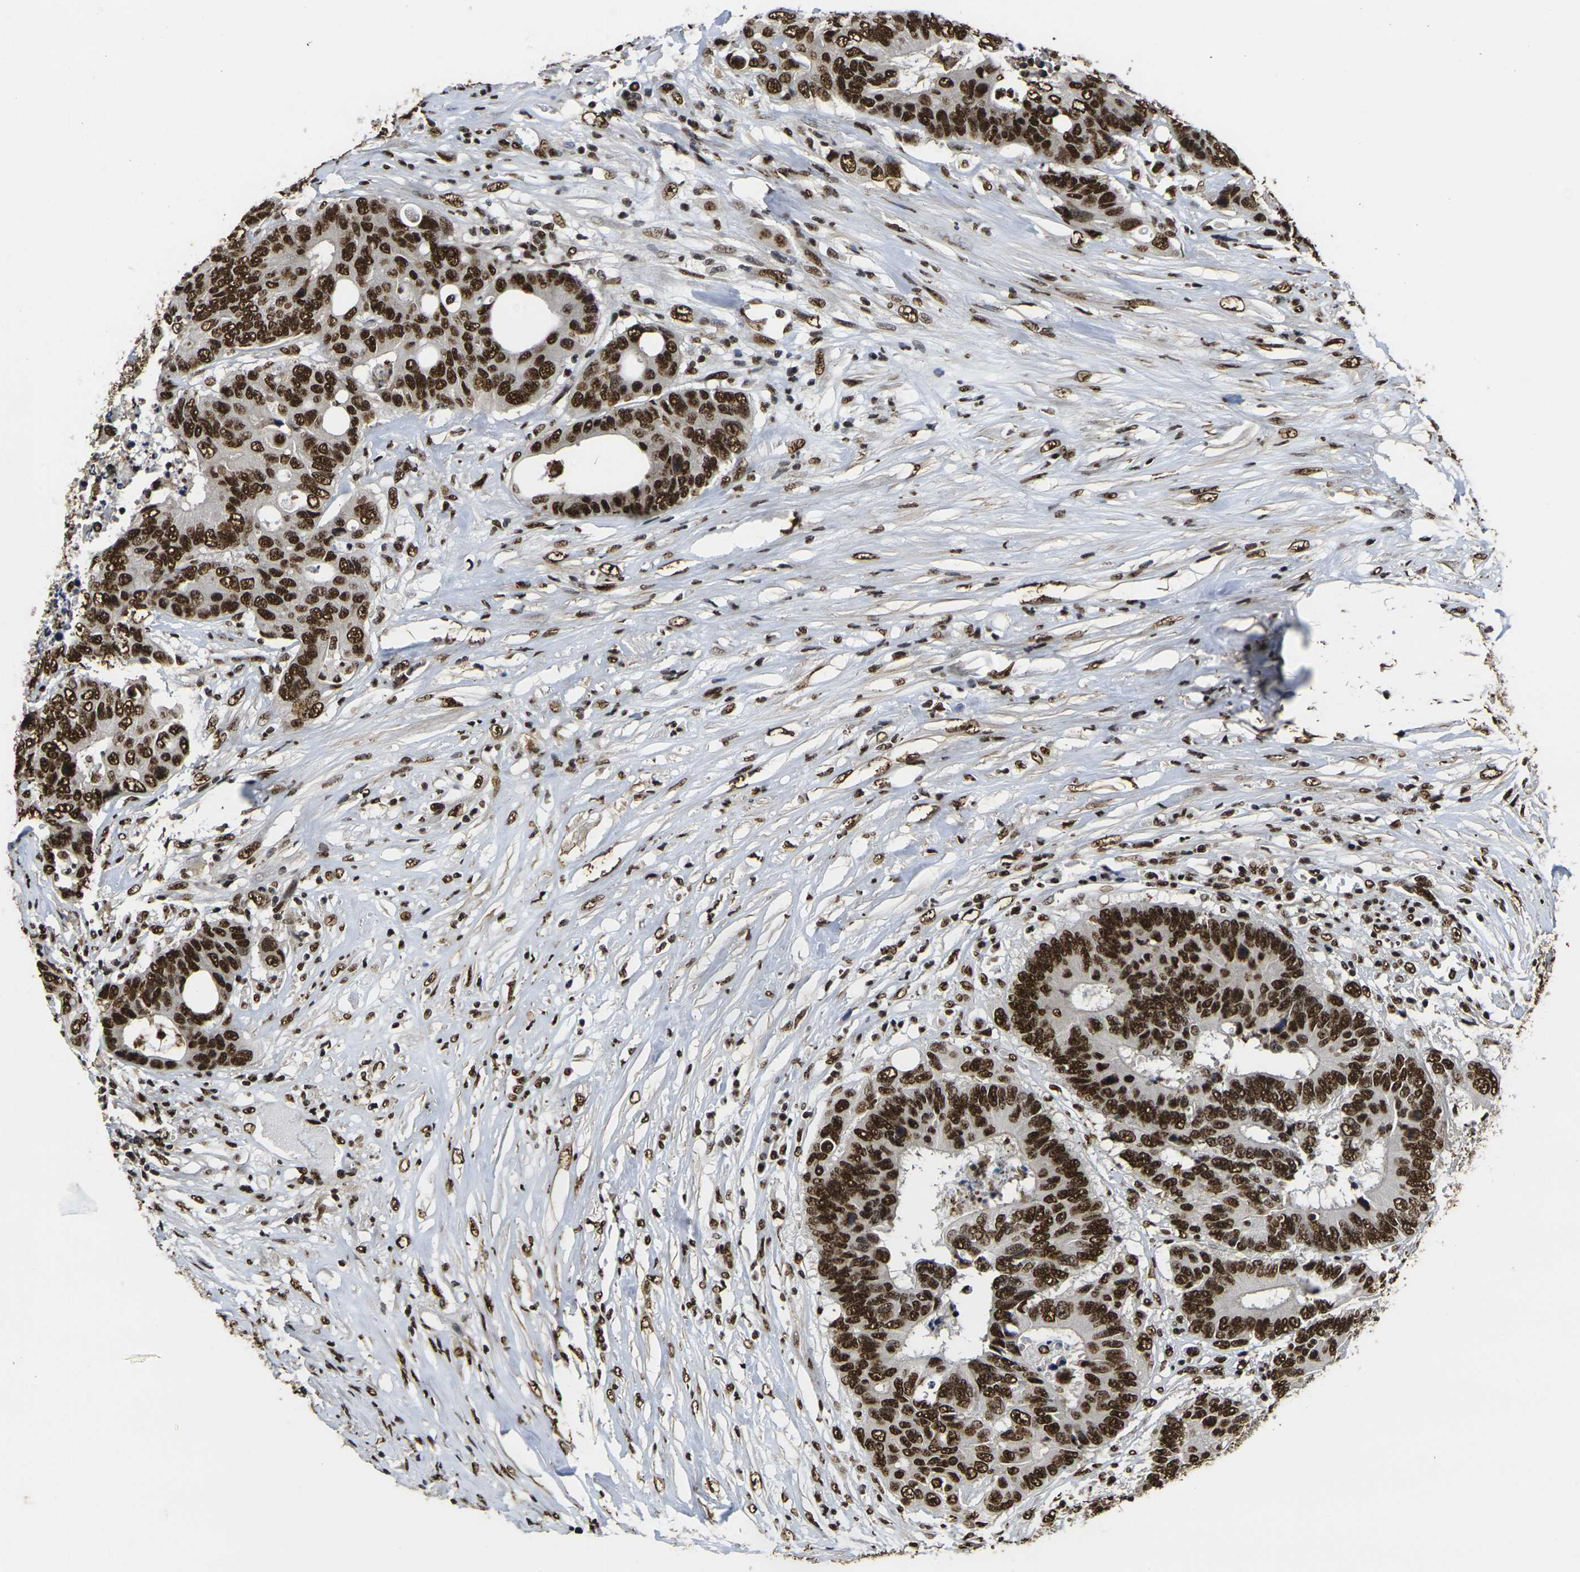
{"staining": {"intensity": "strong", "quantity": ">75%", "location": "nuclear"}, "tissue": "colorectal cancer", "cell_type": "Tumor cells", "image_type": "cancer", "snomed": [{"axis": "morphology", "description": "Adenocarcinoma, NOS"}, {"axis": "topography", "description": "Rectum"}], "caption": "Brown immunohistochemical staining in colorectal cancer (adenocarcinoma) demonstrates strong nuclear staining in approximately >75% of tumor cells.", "gene": "SMARCC1", "patient": {"sex": "male", "age": 55}}